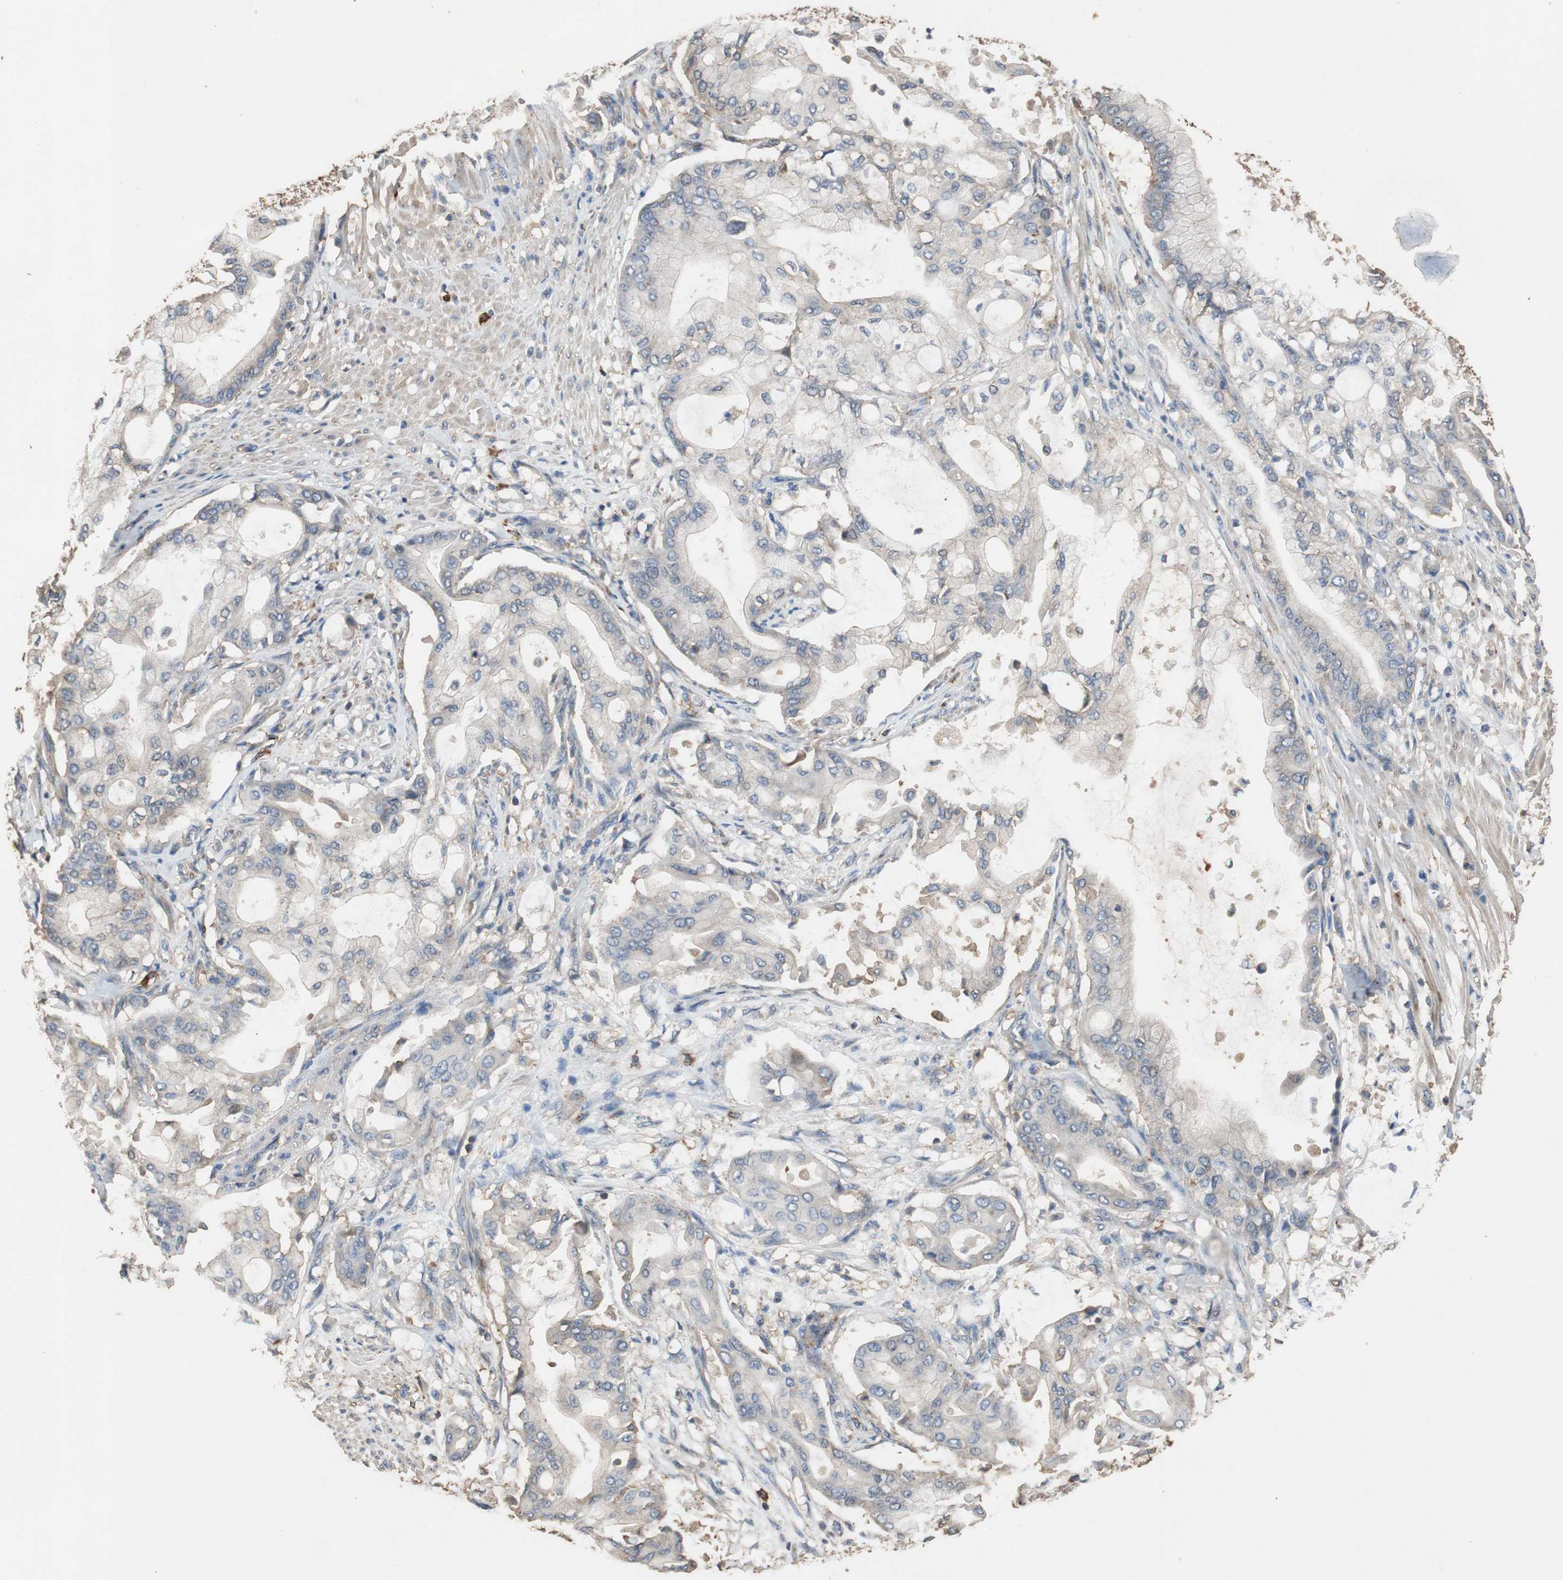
{"staining": {"intensity": "weak", "quantity": "<25%", "location": "cytoplasmic/membranous"}, "tissue": "pancreatic cancer", "cell_type": "Tumor cells", "image_type": "cancer", "snomed": [{"axis": "morphology", "description": "Adenocarcinoma, NOS"}, {"axis": "morphology", "description": "Adenocarcinoma, metastatic, NOS"}, {"axis": "topography", "description": "Lymph node"}, {"axis": "topography", "description": "Pancreas"}, {"axis": "topography", "description": "Duodenum"}], "caption": "An immunohistochemistry (IHC) image of pancreatic metastatic adenocarcinoma is shown. There is no staining in tumor cells of pancreatic metastatic adenocarcinoma.", "gene": "TNFRSF14", "patient": {"sex": "female", "age": 64}}